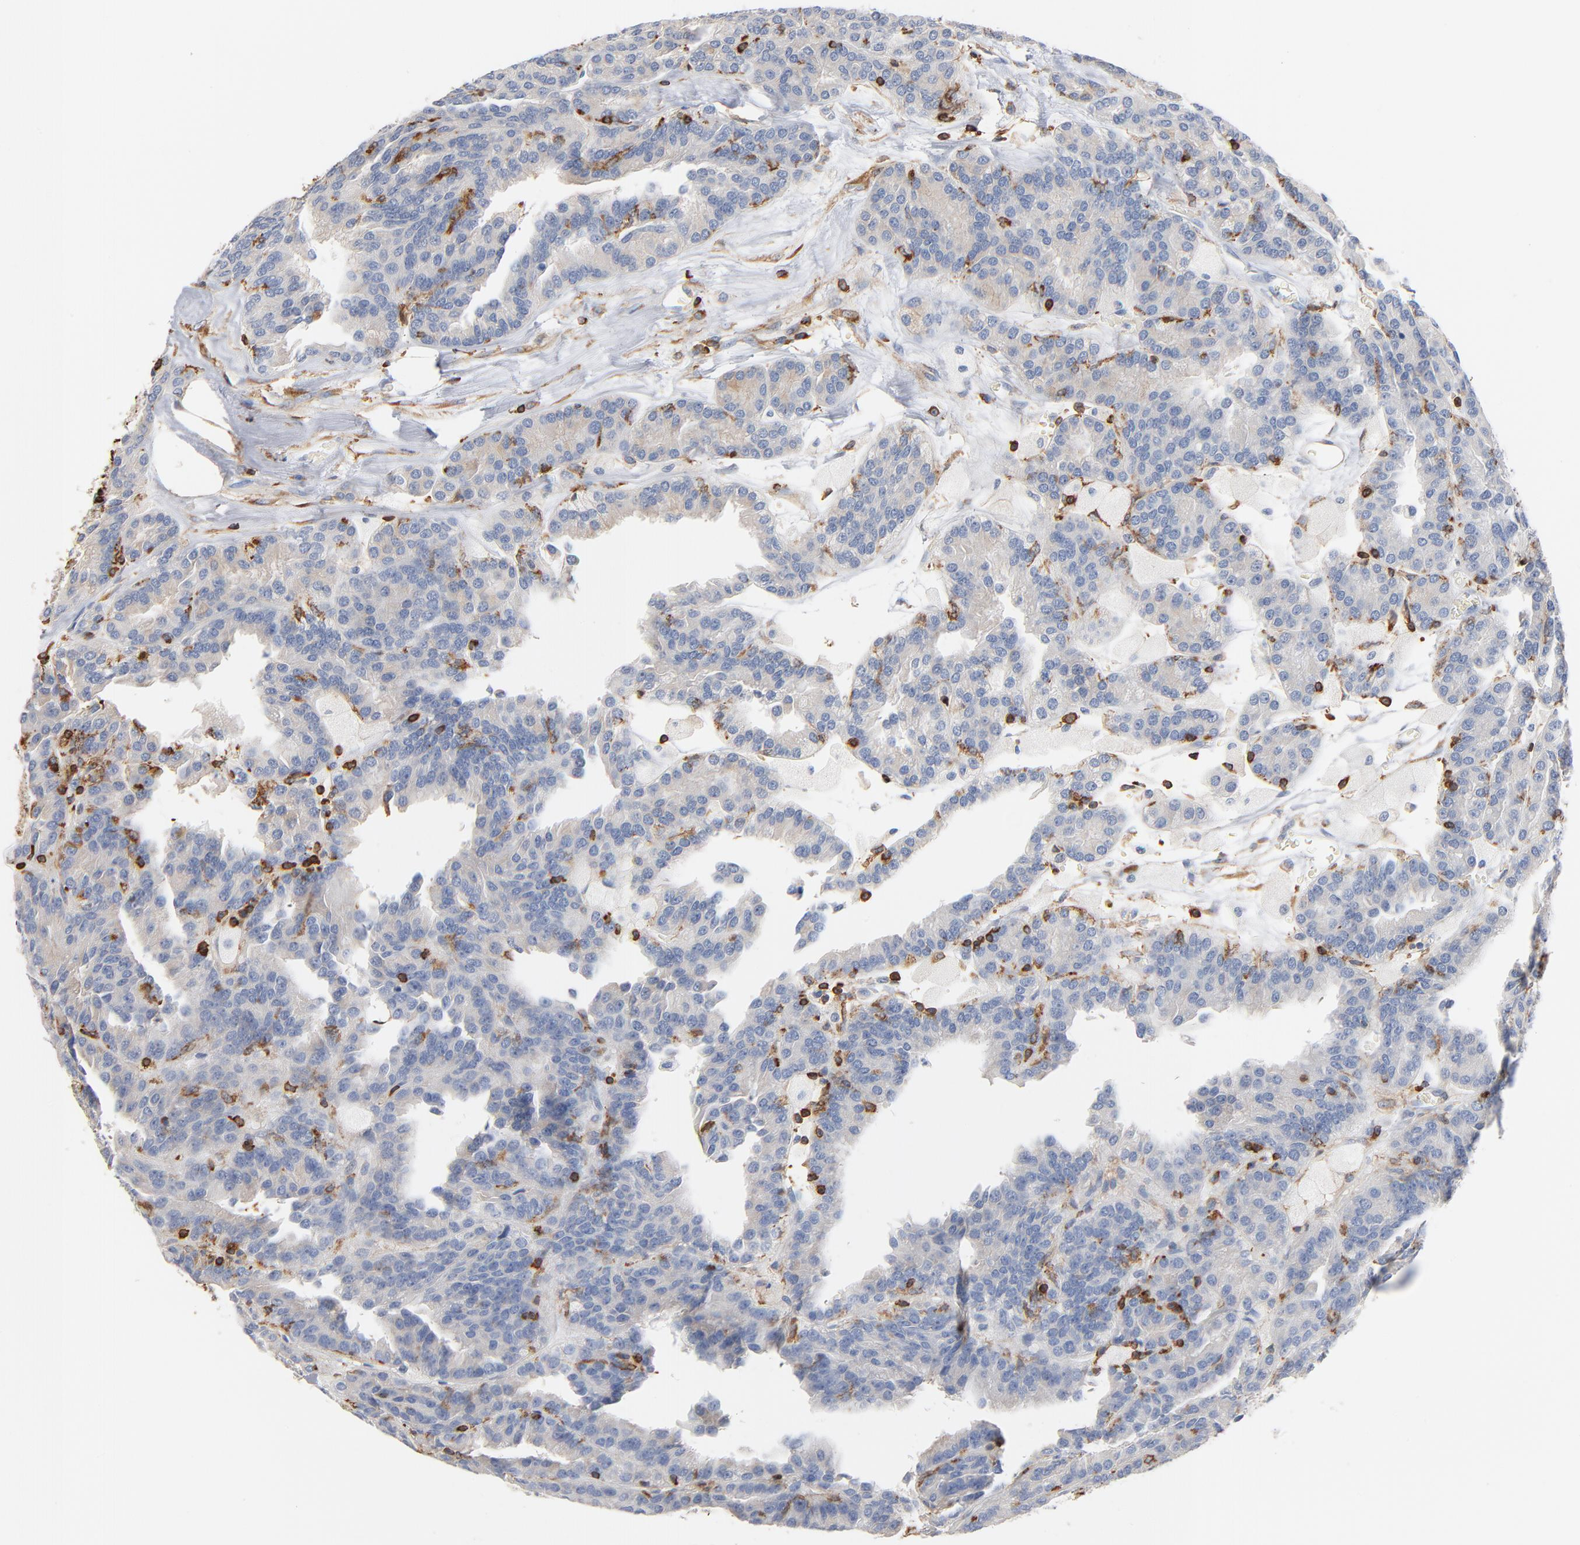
{"staining": {"intensity": "negative", "quantity": "none", "location": "none"}, "tissue": "renal cancer", "cell_type": "Tumor cells", "image_type": "cancer", "snomed": [{"axis": "morphology", "description": "Adenocarcinoma, NOS"}, {"axis": "topography", "description": "Kidney"}], "caption": "Immunohistochemical staining of human renal adenocarcinoma shows no significant staining in tumor cells.", "gene": "SH3KBP1", "patient": {"sex": "male", "age": 46}}